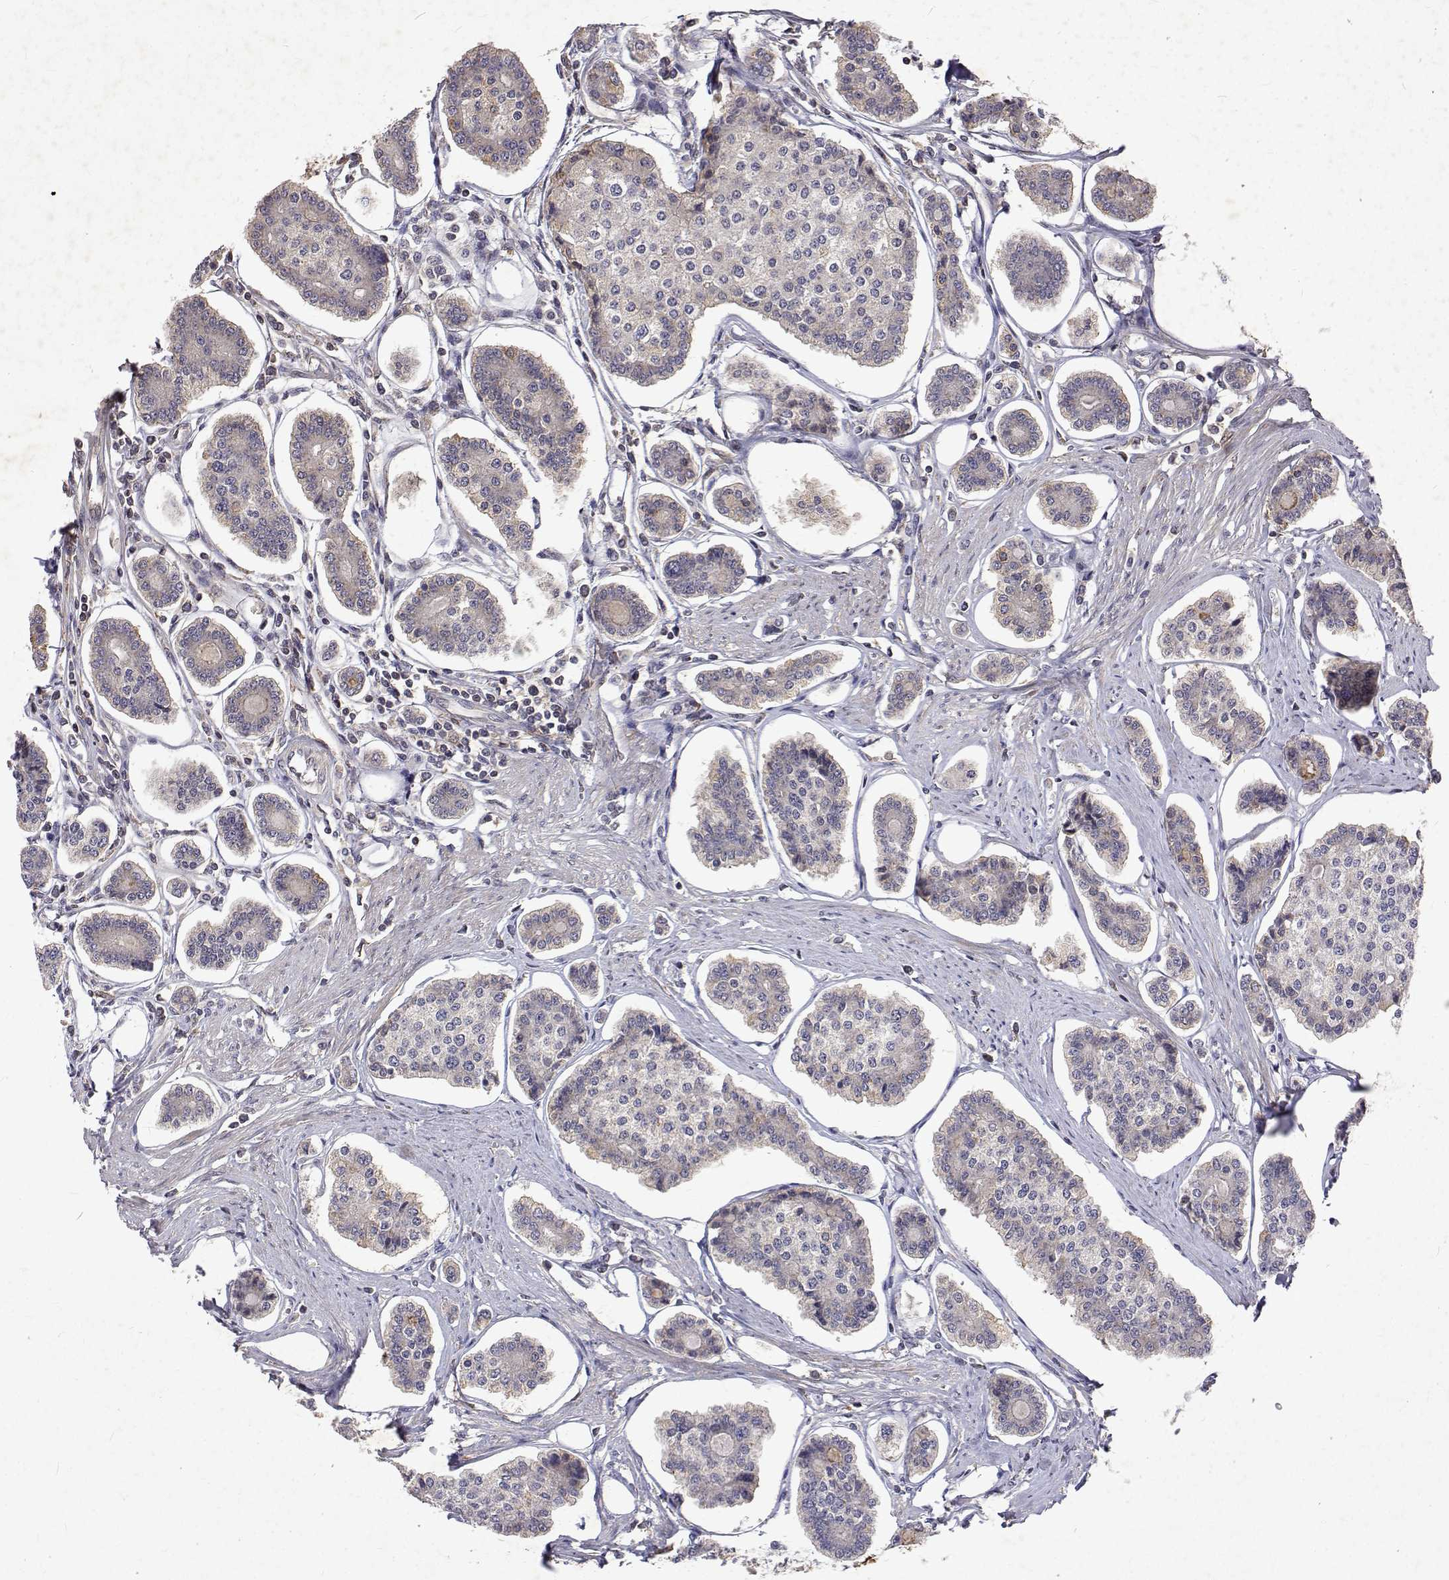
{"staining": {"intensity": "negative", "quantity": "none", "location": "none"}, "tissue": "carcinoid", "cell_type": "Tumor cells", "image_type": "cancer", "snomed": [{"axis": "morphology", "description": "Carcinoid, malignant, NOS"}, {"axis": "topography", "description": "Small intestine"}], "caption": "IHC photomicrograph of carcinoid (malignant) stained for a protein (brown), which shows no positivity in tumor cells.", "gene": "ALKBH8", "patient": {"sex": "female", "age": 65}}